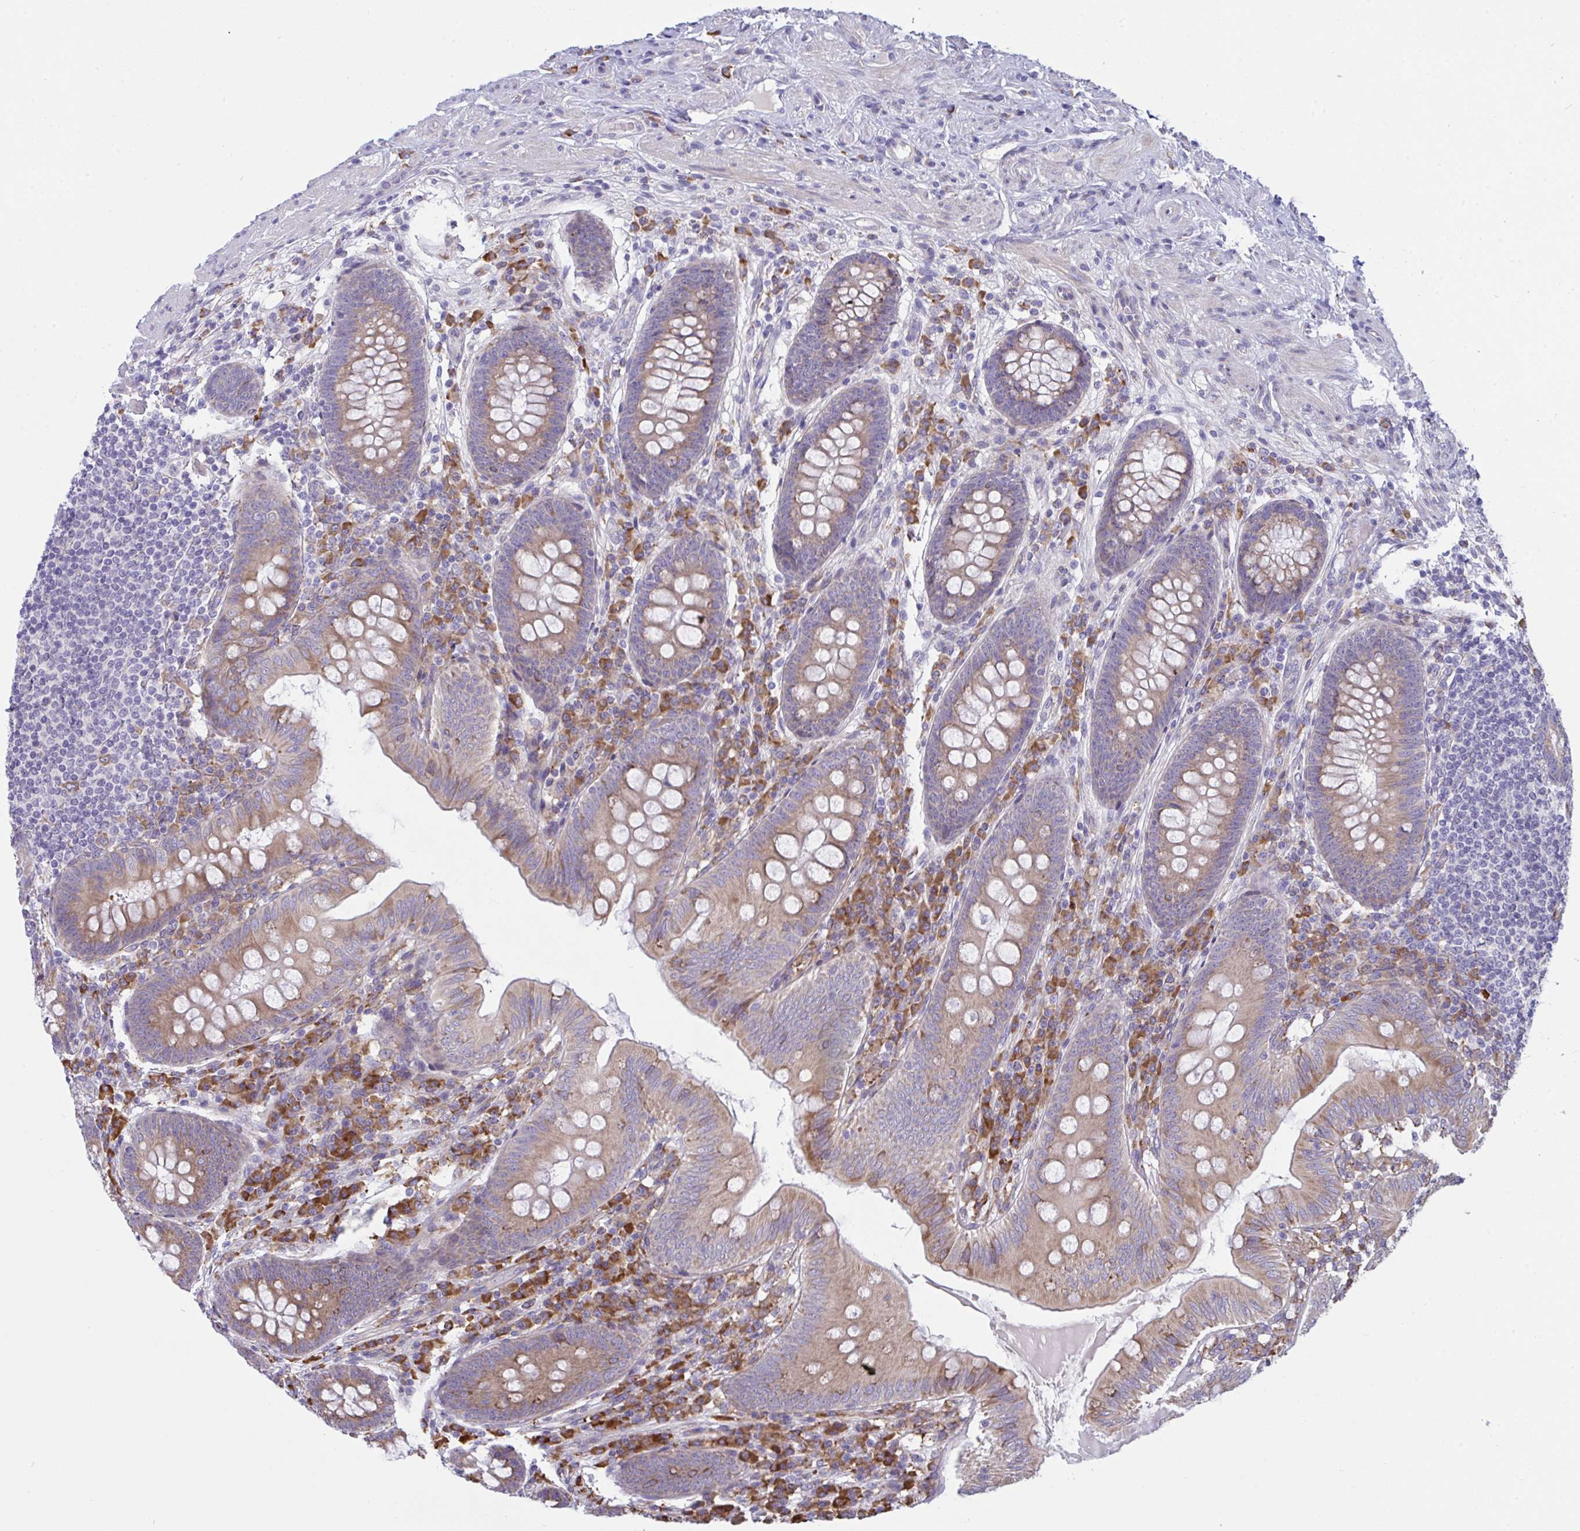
{"staining": {"intensity": "weak", "quantity": ">75%", "location": "cytoplasmic/membranous"}, "tissue": "appendix", "cell_type": "Glandular cells", "image_type": "normal", "snomed": [{"axis": "morphology", "description": "Normal tissue, NOS"}, {"axis": "topography", "description": "Appendix"}], "caption": "This is a histology image of immunohistochemistry (IHC) staining of unremarkable appendix, which shows weak positivity in the cytoplasmic/membranous of glandular cells.", "gene": "MYMK", "patient": {"sex": "male", "age": 71}}